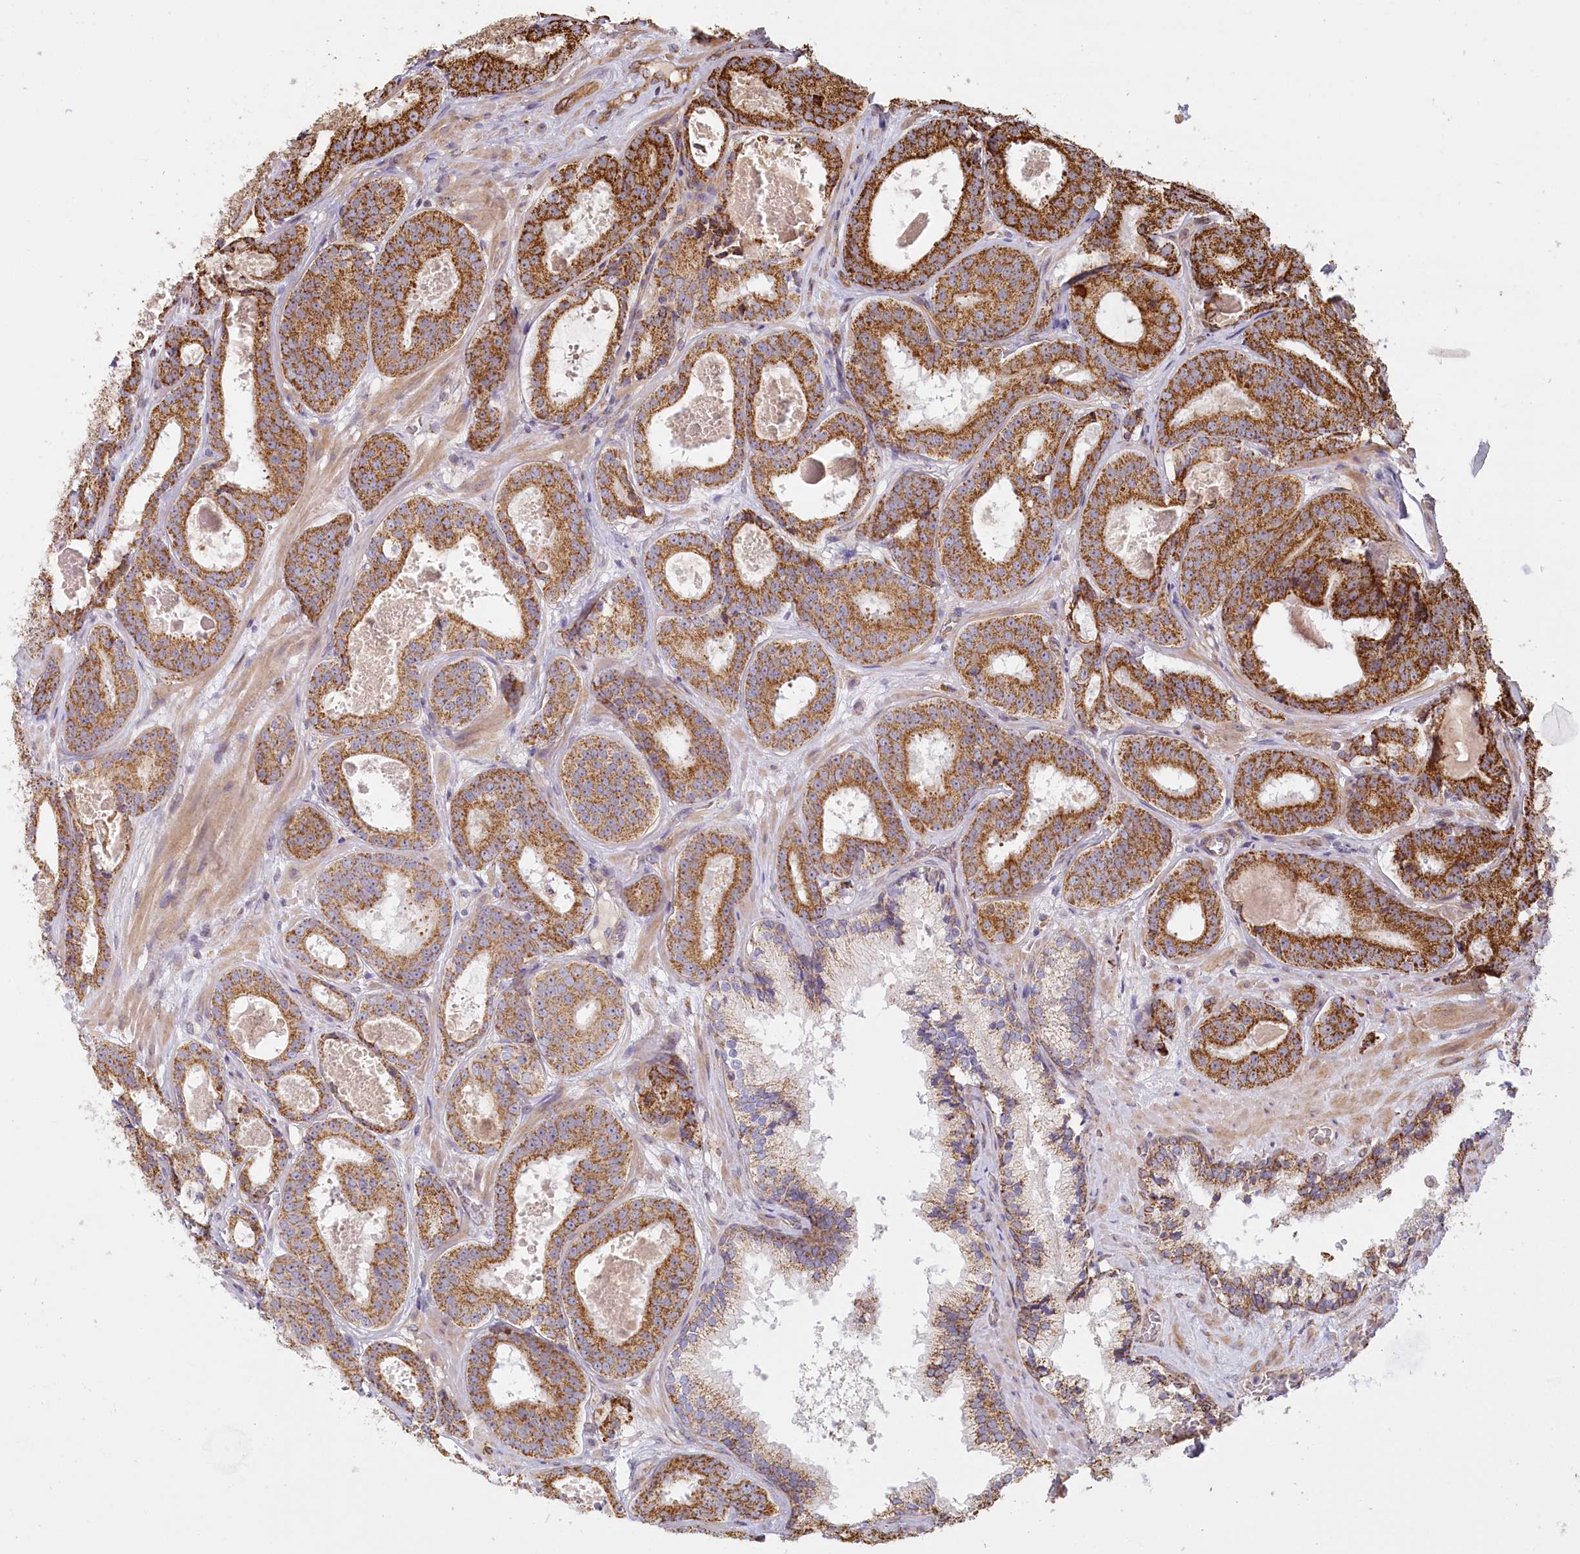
{"staining": {"intensity": "strong", "quantity": "25%-75%", "location": "cytoplasmic/membranous"}, "tissue": "prostate cancer", "cell_type": "Tumor cells", "image_type": "cancer", "snomed": [{"axis": "morphology", "description": "Adenocarcinoma, High grade"}, {"axis": "topography", "description": "Prostate"}], "caption": "Protein expression analysis of adenocarcinoma (high-grade) (prostate) demonstrates strong cytoplasmic/membranous staining in approximately 25%-75% of tumor cells.", "gene": "UMPS", "patient": {"sex": "male", "age": 57}}